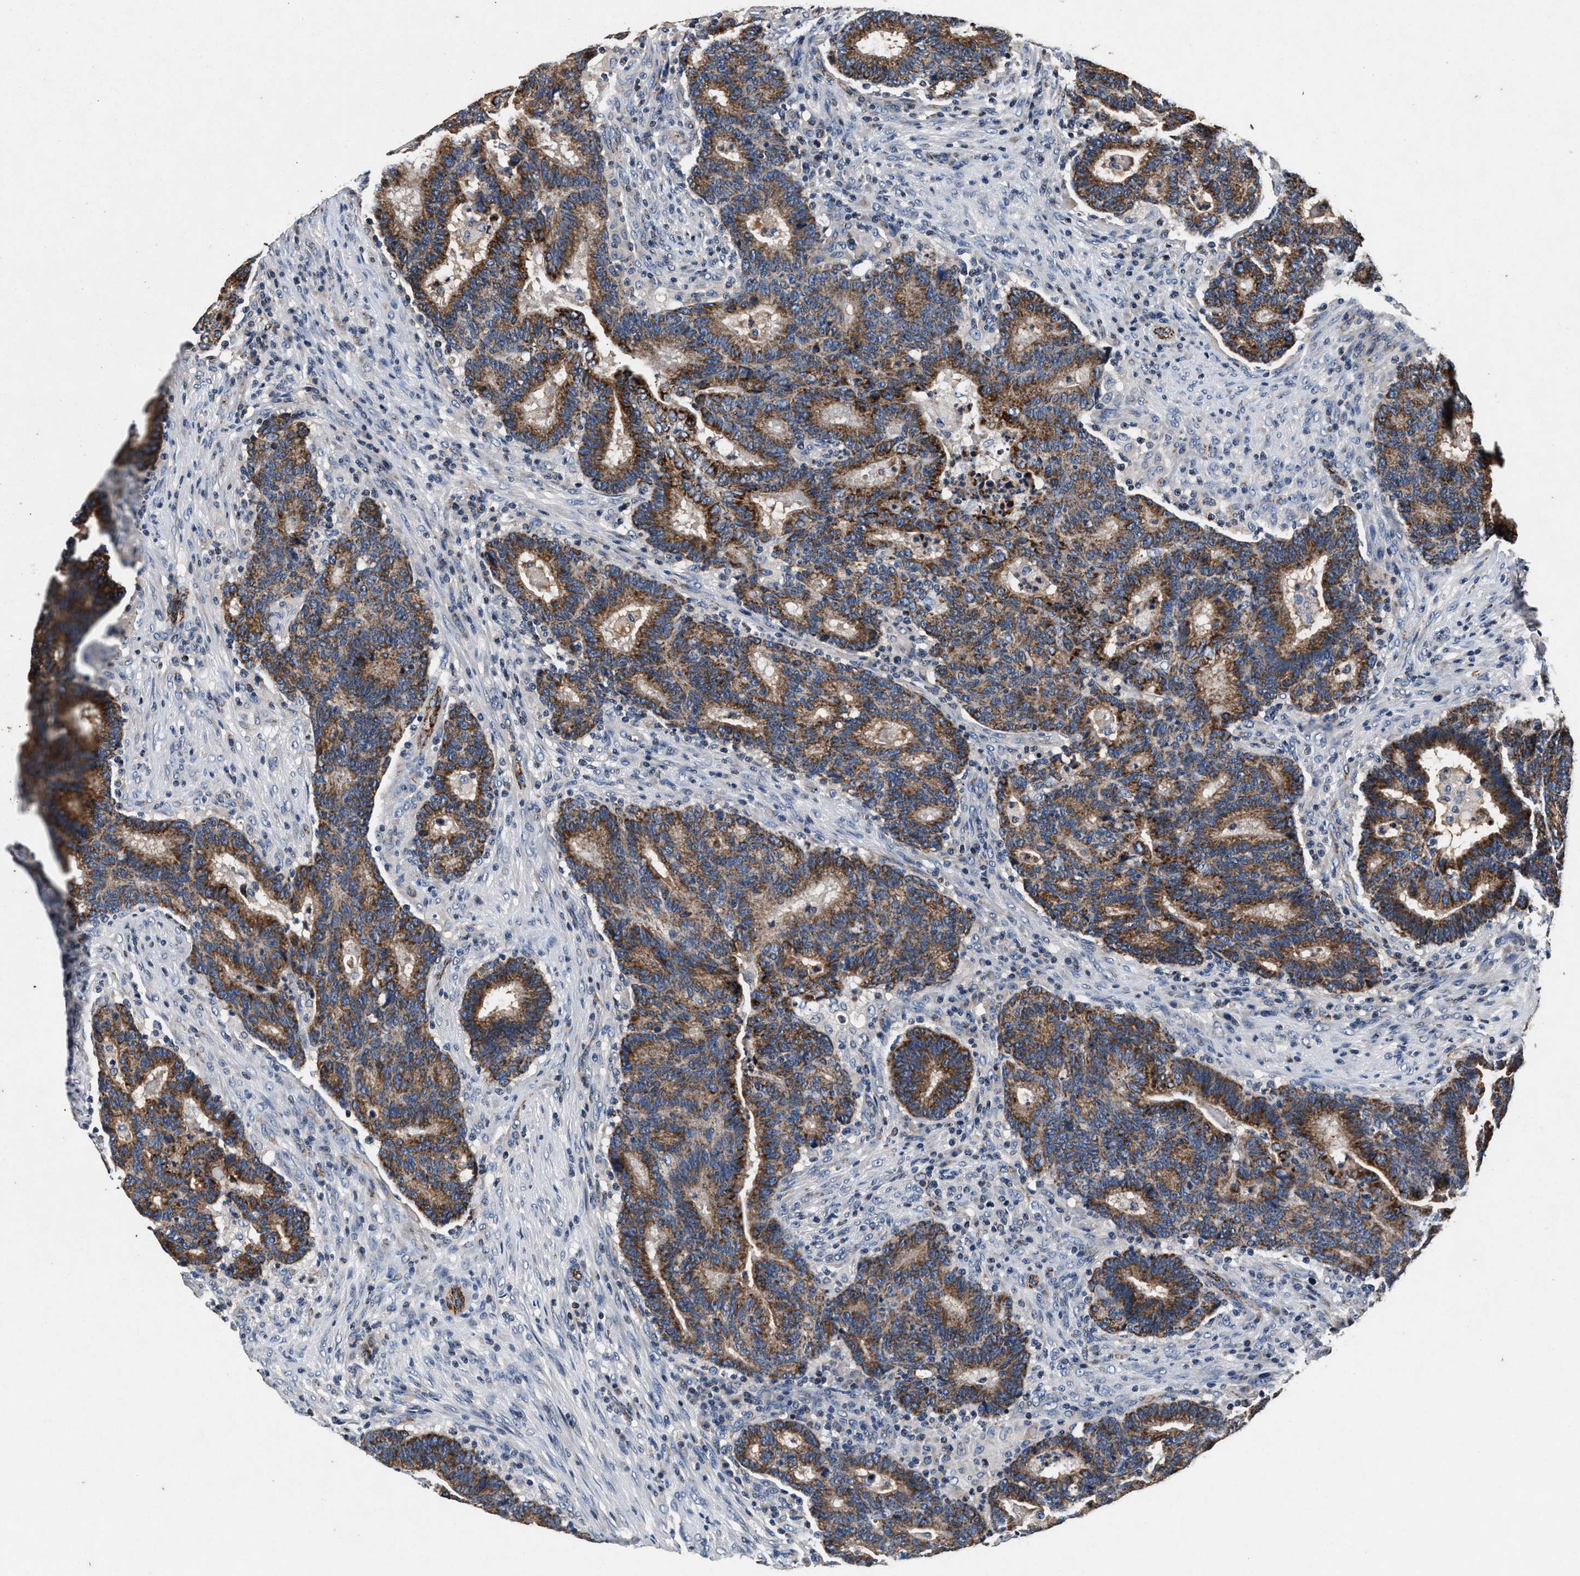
{"staining": {"intensity": "strong", "quantity": ">75%", "location": "cytoplasmic/membranous"}, "tissue": "colorectal cancer", "cell_type": "Tumor cells", "image_type": "cancer", "snomed": [{"axis": "morphology", "description": "Adenocarcinoma, NOS"}, {"axis": "topography", "description": "Colon"}], "caption": "This is an image of immunohistochemistry staining of adenocarcinoma (colorectal), which shows strong expression in the cytoplasmic/membranous of tumor cells.", "gene": "PKD2L1", "patient": {"sex": "female", "age": 75}}